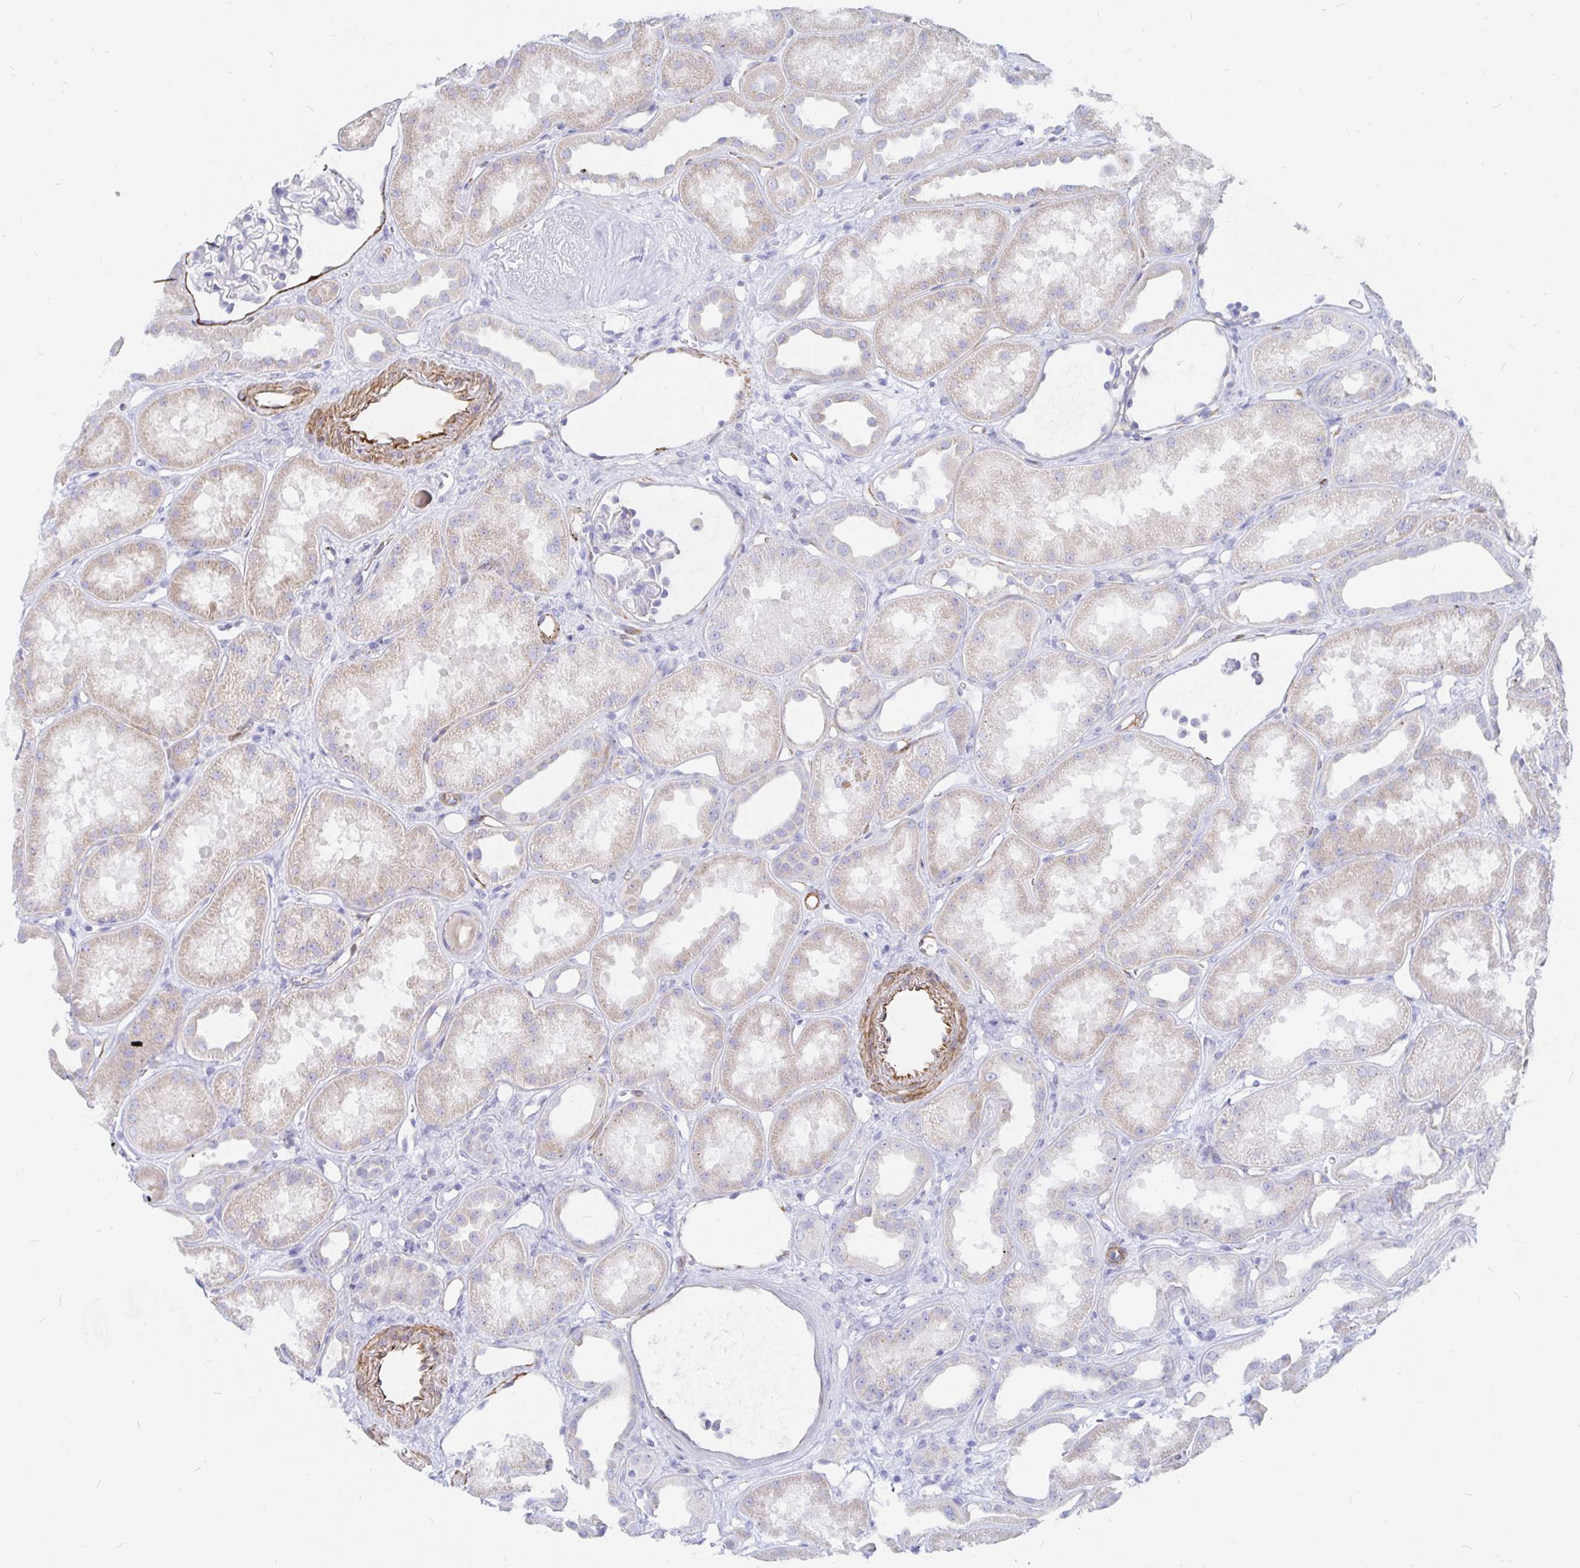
{"staining": {"intensity": "negative", "quantity": "none", "location": "none"}, "tissue": "kidney", "cell_type": "Cells in glomeruli", "image_type": "normal", "snomed": [{"axis": "morphology", "description": "Normal tissue, NOS"}, {"axis": "topography", "description": "Kidney"}], "caption": "This is an immunohistochemistry (IHC) image of unremarkable human kidney. There is no positivity in cells in glomeruli.", "gene": "COX16", "patient": {"sex": "male", "age": 61}}